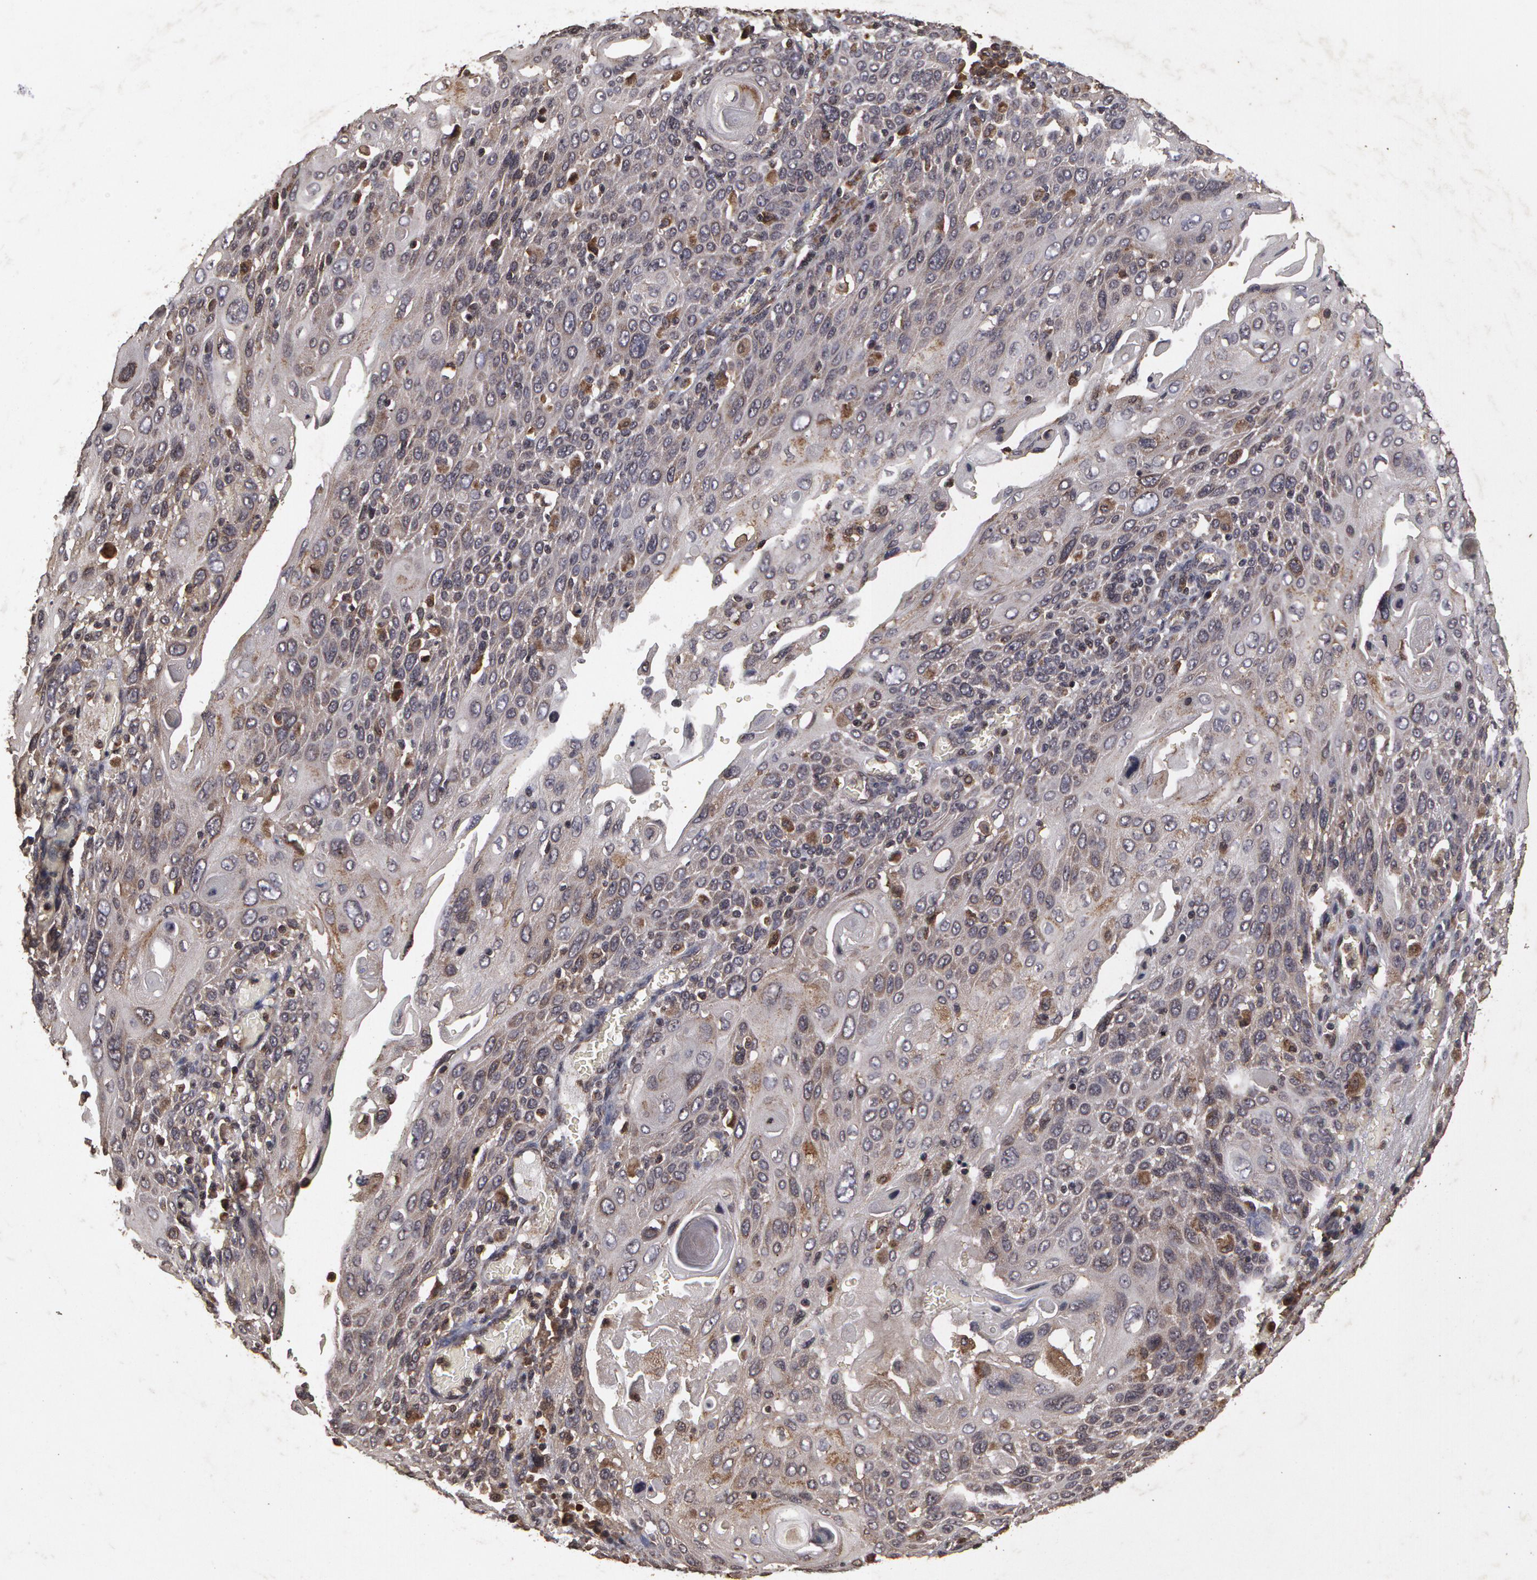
{"staining": {"intensity": "negative", "quantity": "none", "location": "none"}, "tissue": "cervical cancer", "cell_type": "Tumor cells", "image_type": "cancer", "snomed": [{"axis": "morphology", "description": "Squamous cell carcinoma, NOS"}, {"axis": "topography", "description": "Cervix"}], "caption": "A micrograph of human cervical cancer is negative for staining in tumor cells. The staining was performed using DAB (3,3'-diaminobenzidine) to visualize the protein expression in brown, while the nuclei were stained in blue with hematoxylin (Magnification: 20x).", "gene": "CALR", "patient": {"sex": "female", "age": 54}}